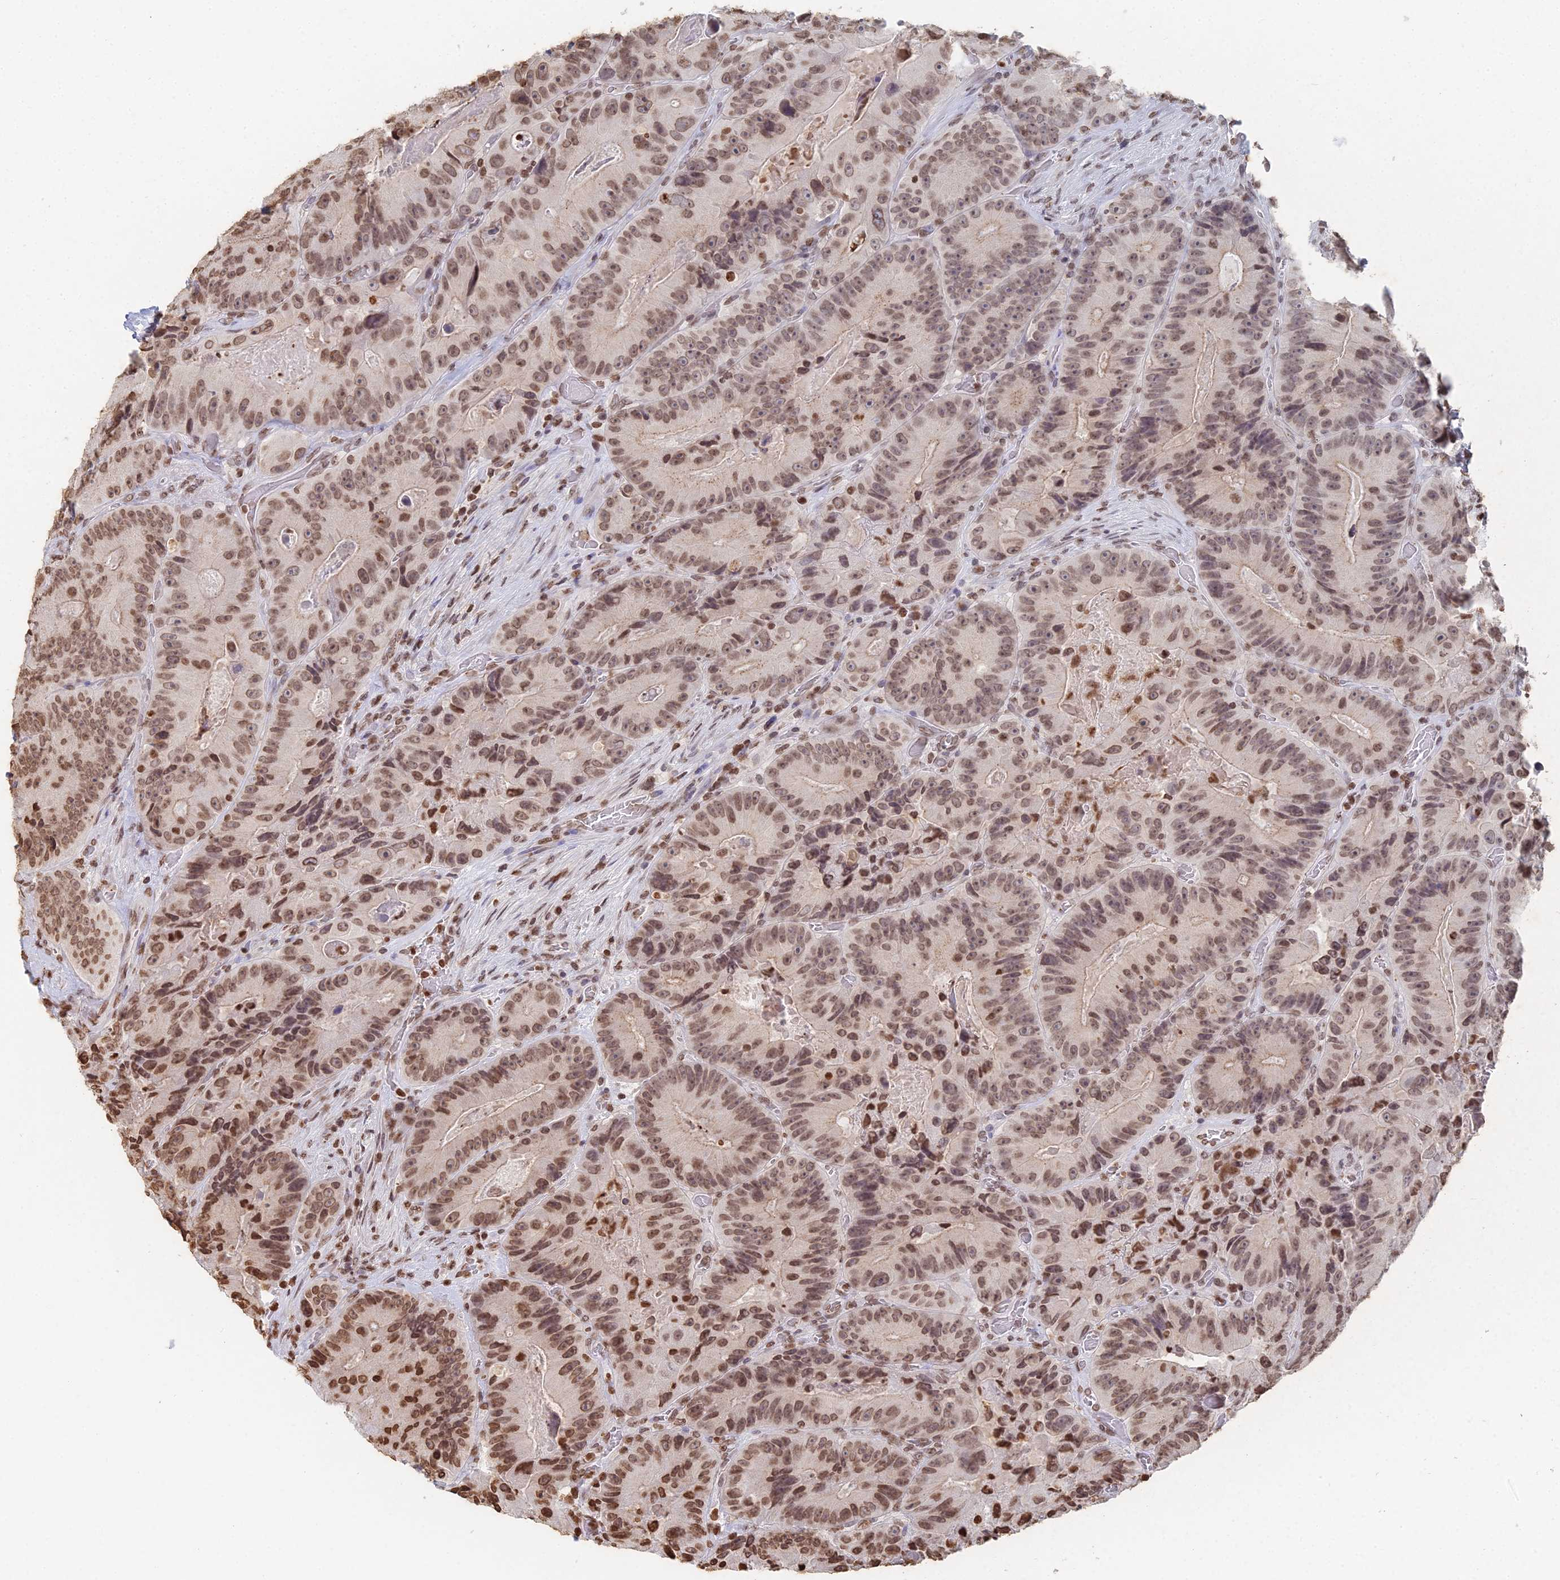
{"staining": {"intensity": "moderate", "quantity": ">75%", "location": "nuclear"}, "tissue": "colorectal cancer", "cell_type": "Tumor cells", "image_type": "cancer", "snomed": [{"axis": "morphology", "description": "Adenocarcinoma, NOS"}, {"axis": "topography", "description": "Colon"}], "caption": "This histopathology image exhibits colorectal cancer (adenocarcinoma) stained with immunohistochemistry to label a protein in brown. The nuclear of tumor cells show moderate positivity for the protein. Nuclei are counter-stained blue.", "gene": "GBP3", "patient": {"sex": "female", "age": 86}}